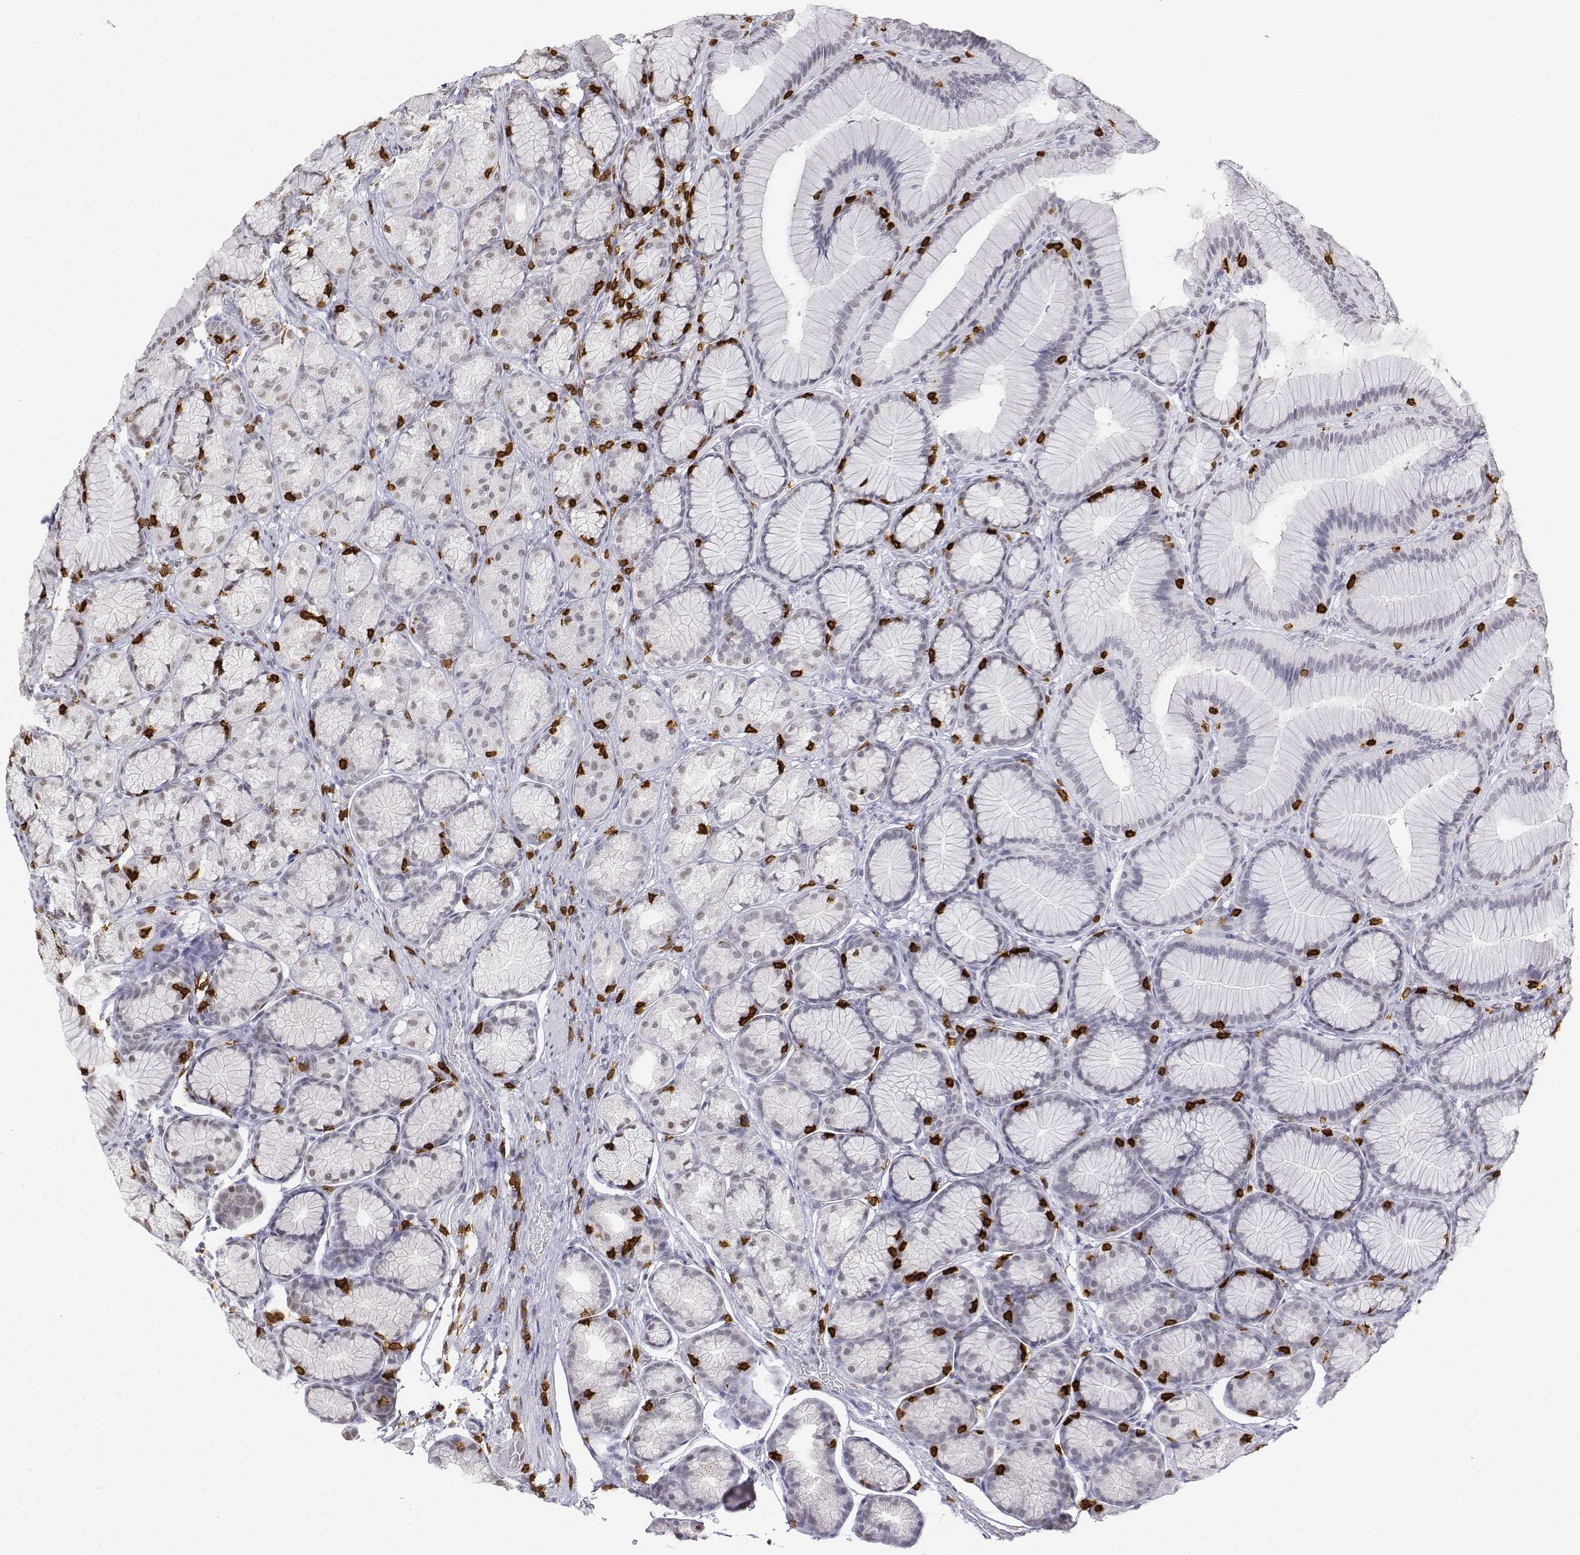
{"staining": {"intensity": "moderate", "quantity": "25%-75%", "location": "nuclear"}, "tissue": "stomach", "cell_type": "Glandular cells", "image_type": "normal", "snomed": [{"axis": "morphology", "description": "Normal tissue, NOS"}, {"axis": "morphology", "description": "Adenocarcinoma, NOS"}, {"axis": "morphology", "description": "Adenocarcinoma, High grade"}, {"axis": "topography", "description": "Stomach, upper"}, {"axis": "topography", "description": "Stomach"}], "caption": "Stomach stained with immunohistochemistry reveals moderate nuclear positivity in about 25%-75% of glandular cells.", "gene": "CD3E", "patient": {"sex": "female", "age": 65}}